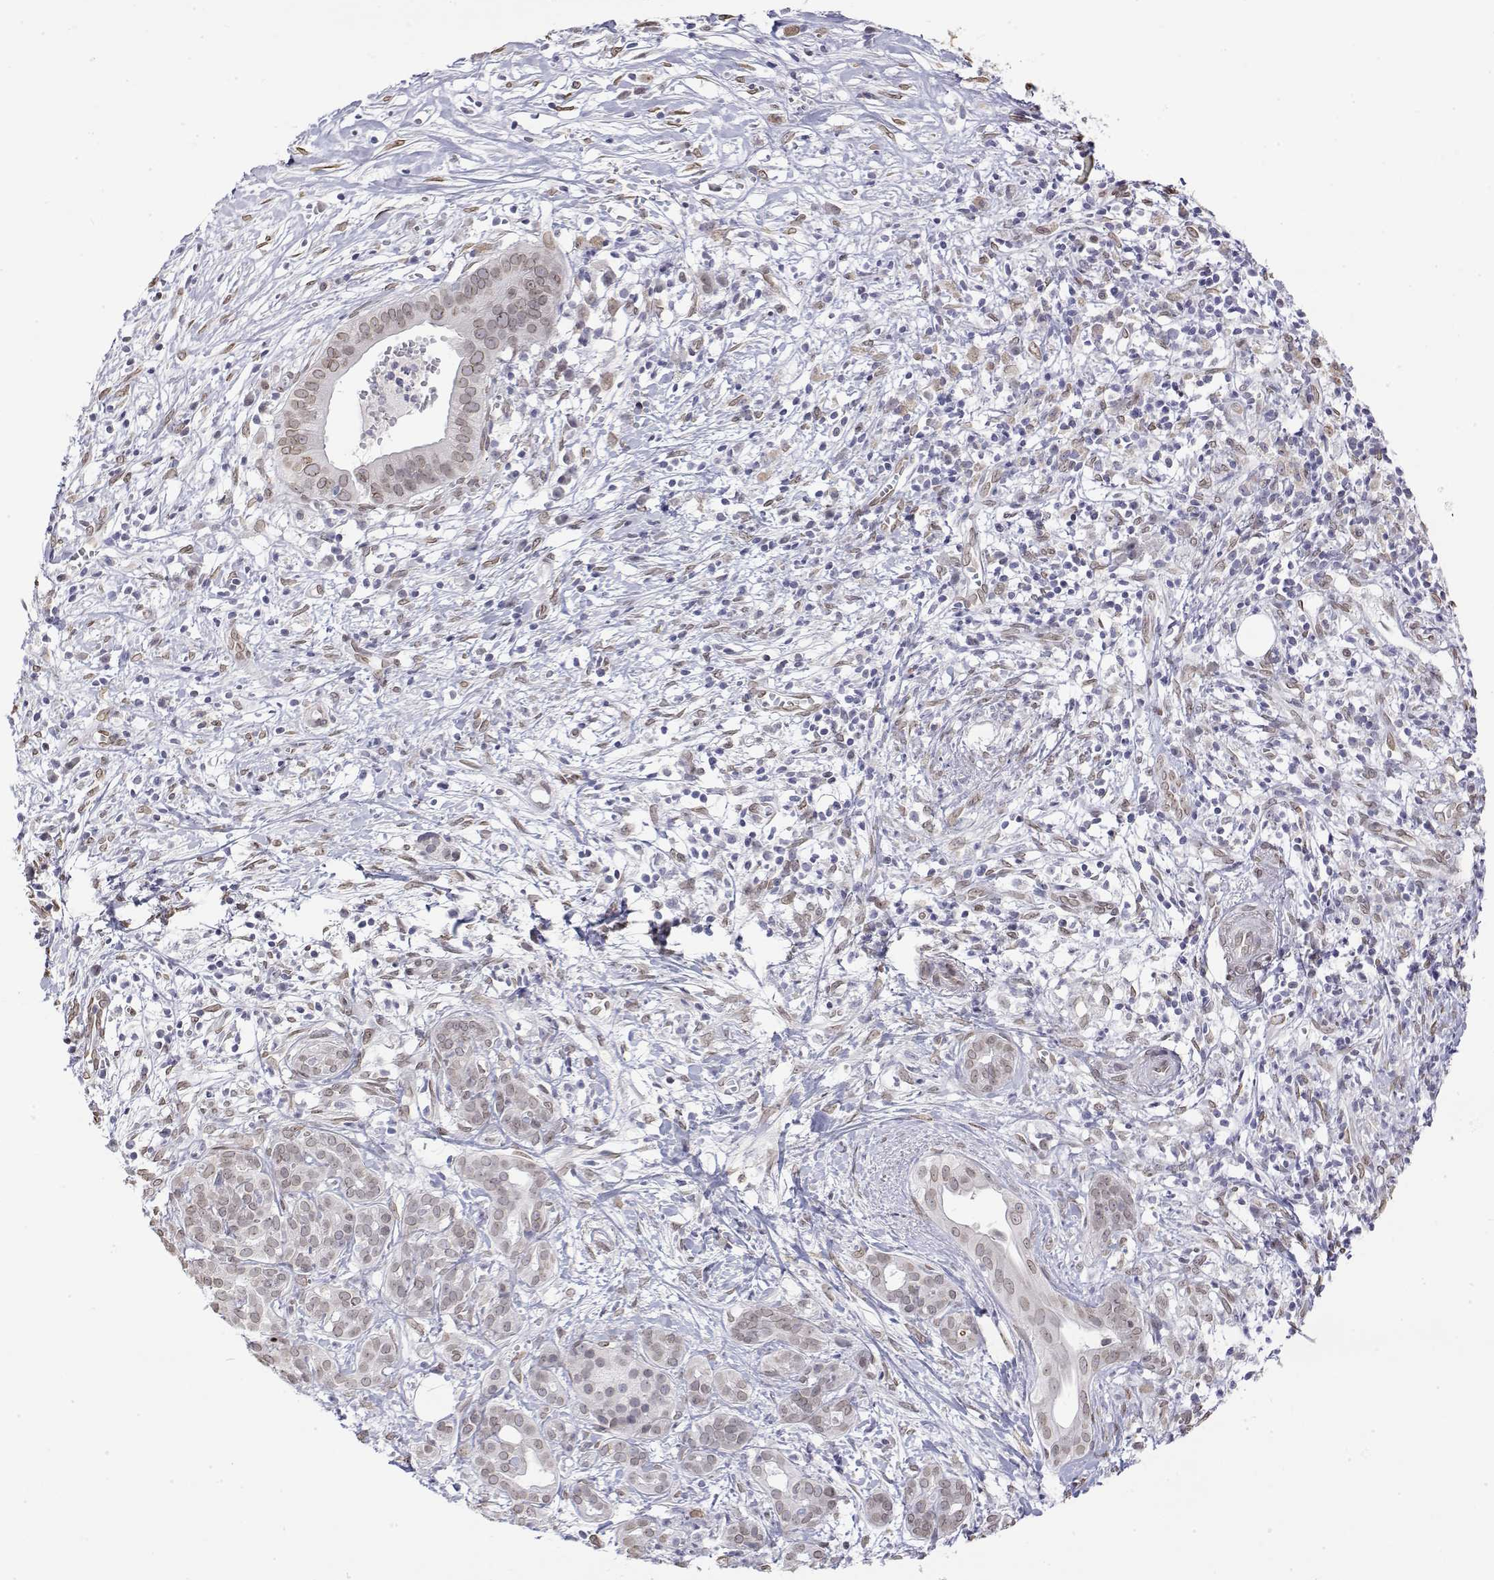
{"staining": {"intensity": "weak", "quantity": ">75%", "location": "cytoplasmic/membranous,nuclear"}, "tissue": "pancreatic cancer", "cell_type": "Tumor cells", "image_type": "cancer", "snomed": [{"axis": "morphology", "description": "Adenocarcinoma, NOS"}, {"axis": "topography", "description": "Pancreas"}], "caption": "Brown immunohistochemical staining in human pancreatic adenocarcinoma displays weak cytoplasmic/membranous and nuclear expression in approximately >75% of tumor cells.", "gene": "ZNF532", "patient": {"sex": "male", "age": 61}}